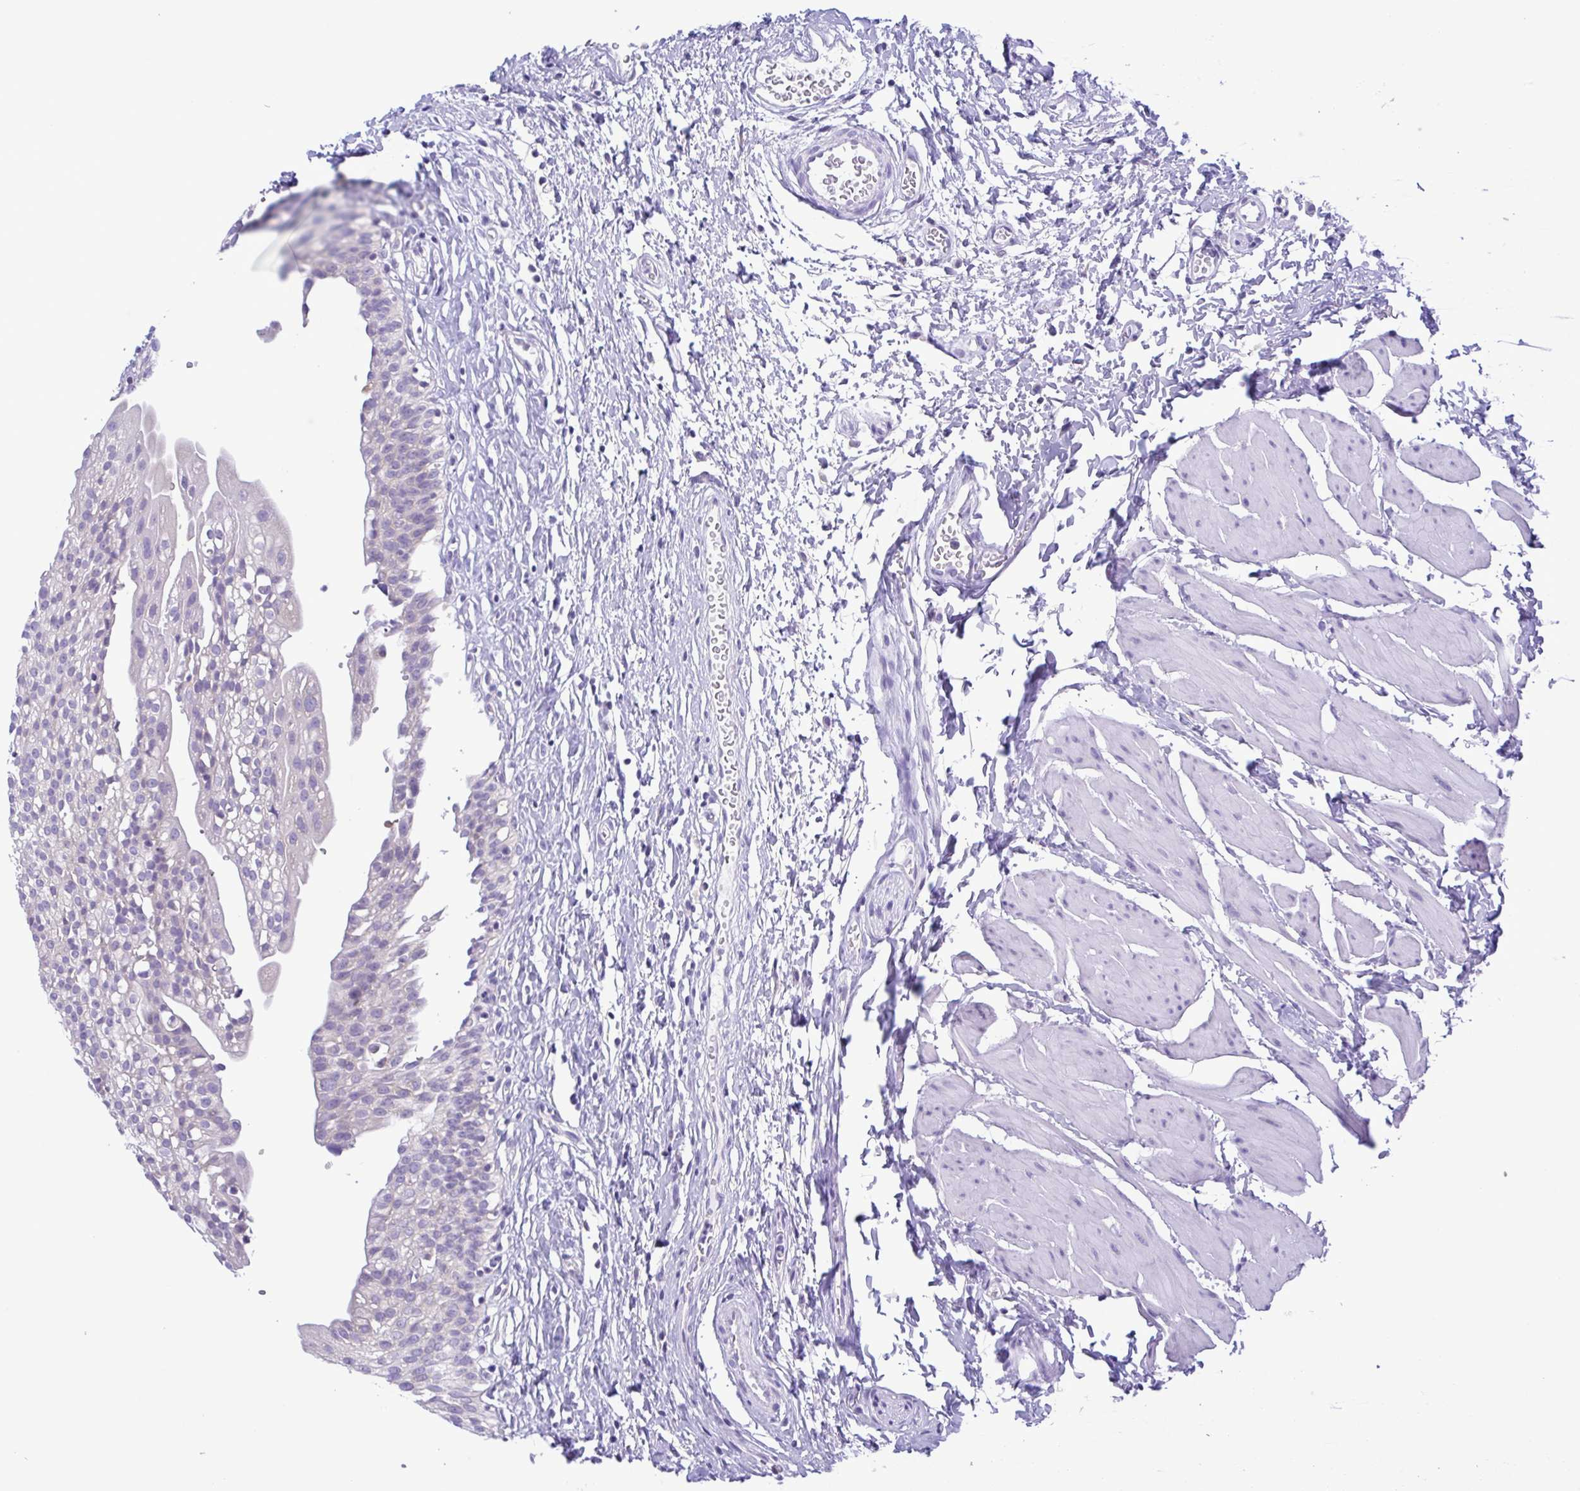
{"staining": {"intensity": "negative", "quantity": "none", "location": "none"}, "tissue": "urinary bladder", "cell_type": "Urothelial cells", "image_type": "normal", "snomed": [{"axis": "morphology", "description": "Normal tissue, NOS"}, {"axis": "topography", "description": "Urinary bladder"}], "caption": "IHC histopathology image of benign urinary bladder: urinary bladder stained with DAB exhibits no significant protein expression in urothelial cells. (Brightfield microscopy of DAB immunohistochemistry at high magnification).", "gene": "TNNI3", "patient": {"sex": "male", "age": 51}}